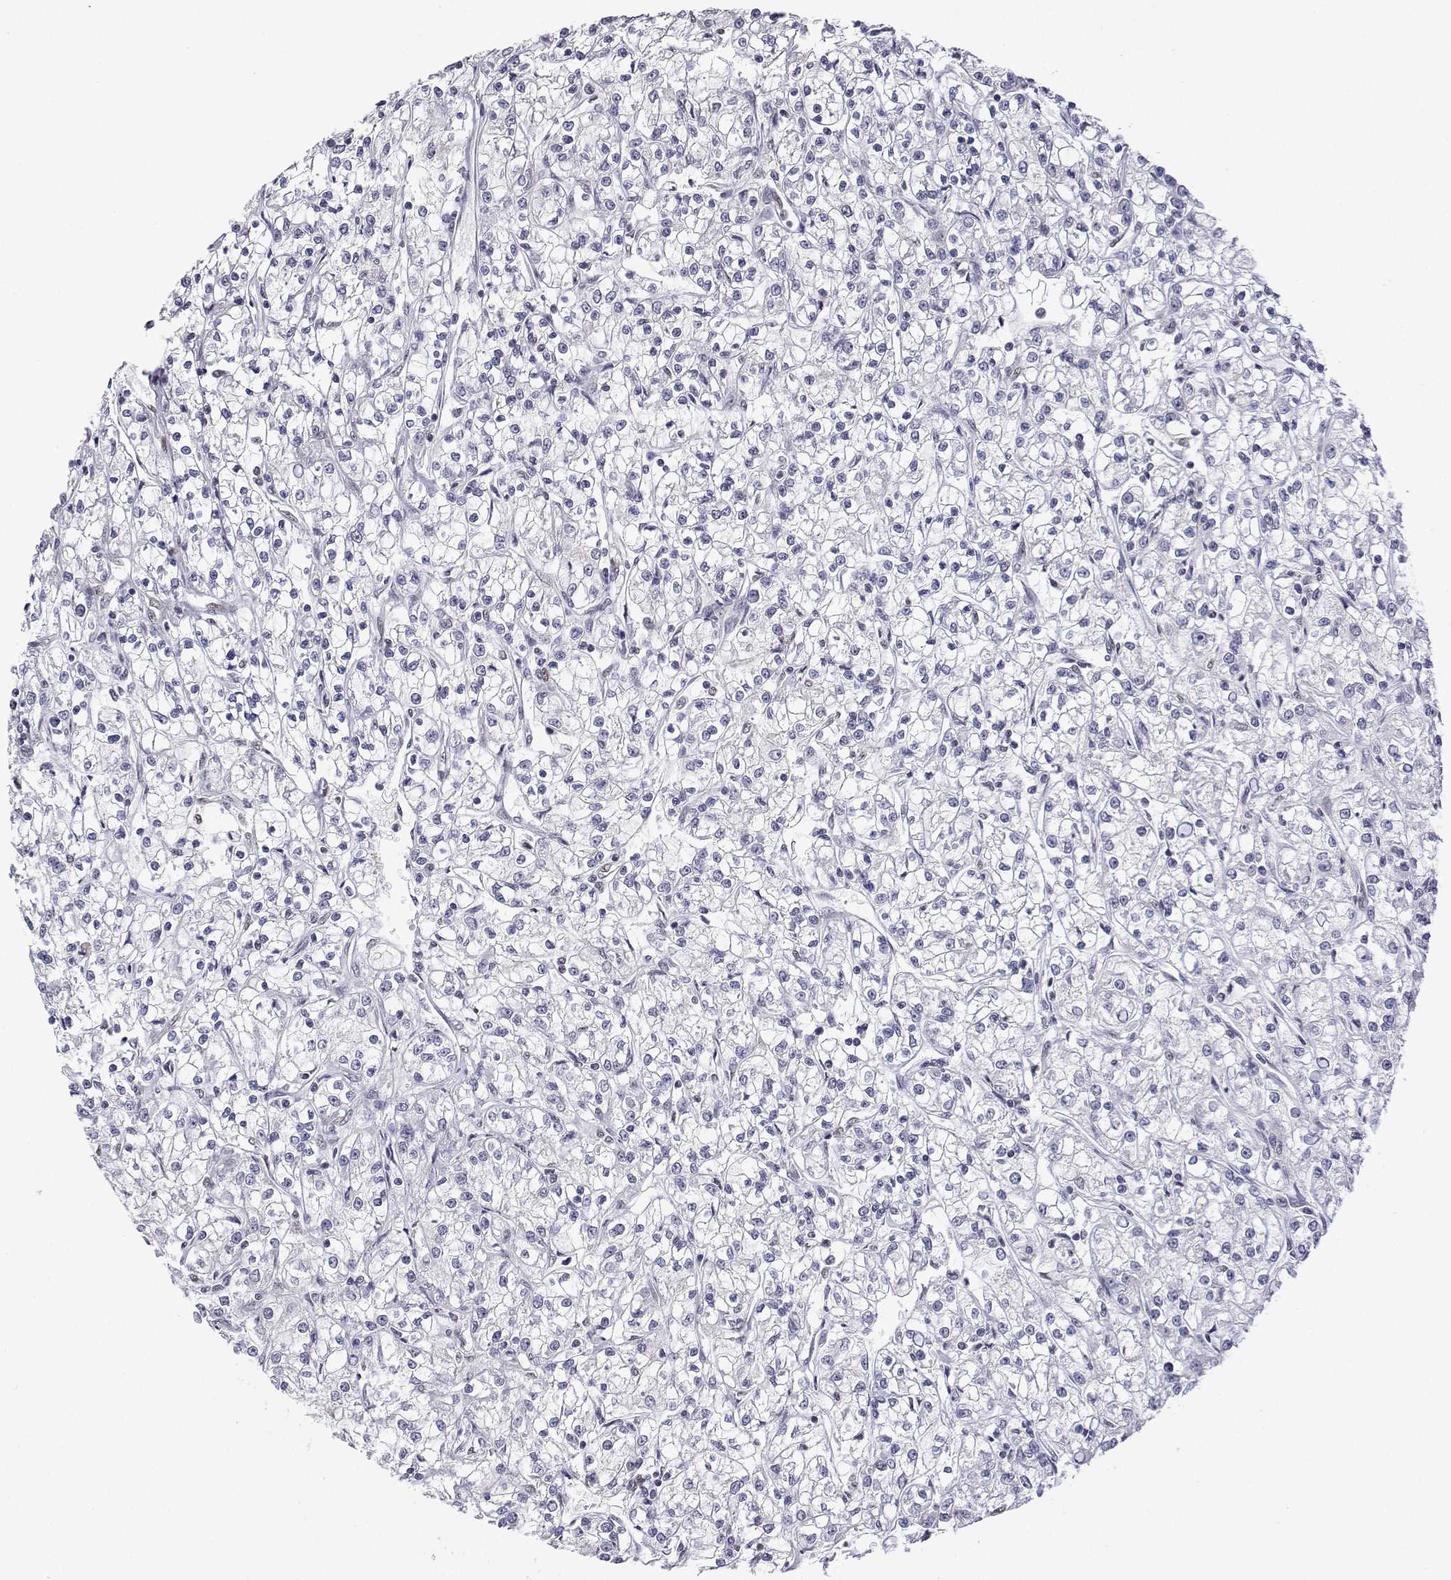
{"staining": {"intensity": "negative", "quantity": "none", "location": "none"}, "tissue": "renal cancer", "cell_type": "Tumor cells", "image_type": "cancer", "snomed": [{"axis": "morphology", "description": "Adenocarcinoma, NOS"}, {"axis": "topography", "description": "Kidney"}], "caption": "A photomicrograph of renal adenocarcinoma stained for a protein displays no brown staining in tumor cells.", "gene": "ADAR", "patient": {"sex": "female", "age": 59}}